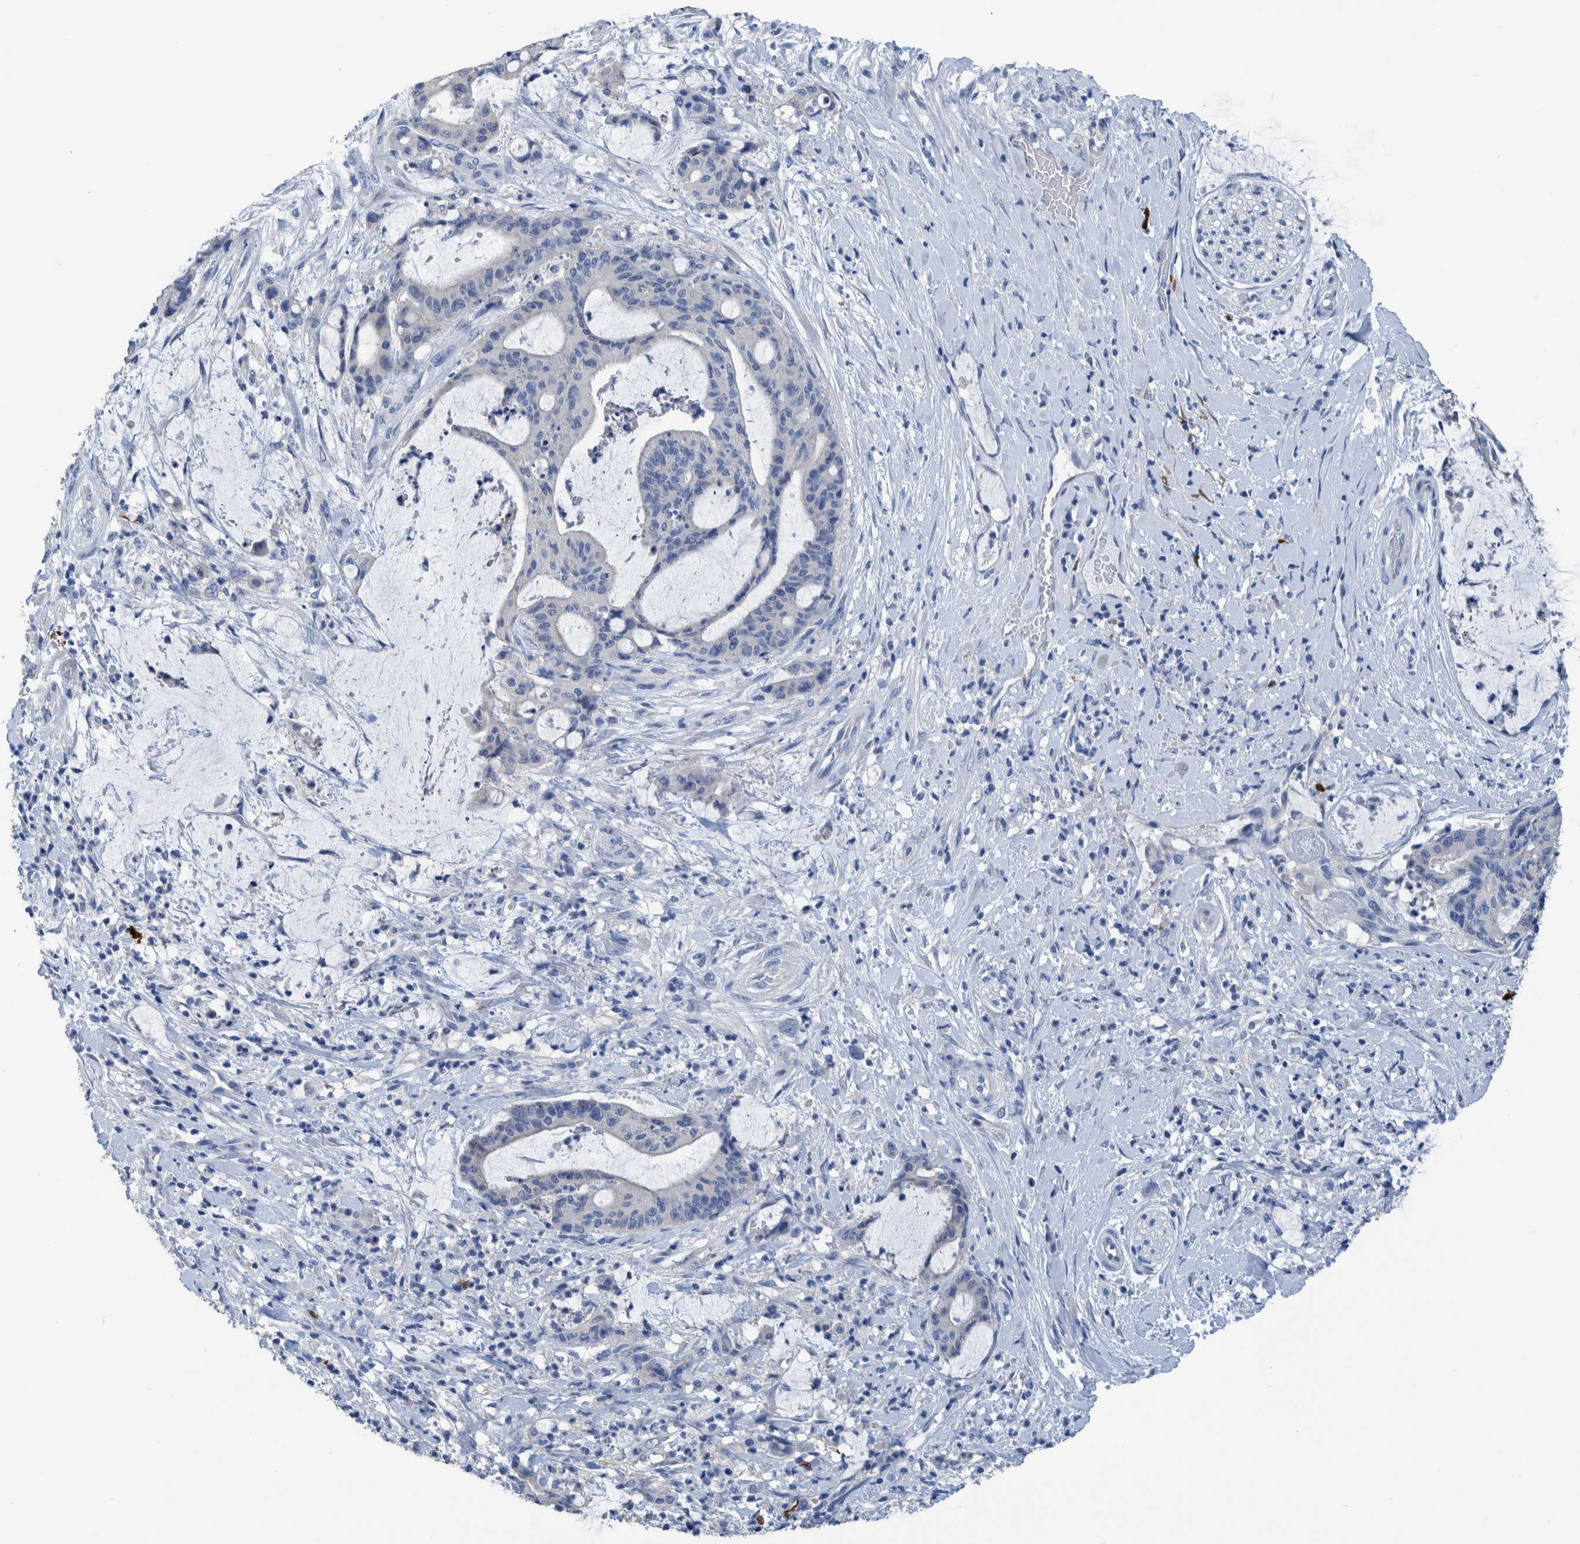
{"staining": {"intensity": "negative", "quantity": "none", "location": "none"}, "tissue": "liver cancer", "cell_type": "Tumor cells", "image_type": "cancer", "snomed": [{"axis": "morphology", "description": "Normal tissue, NOS"}, {"axis": "morphology", "description": "Cholangiocarcinoma"}, {"axis": "topography", "description": "Liver"}, {"axis": "topography", "description": "Peripheral nerve tissue"}], "caption": "DAB (3,3'-diaminobenzidine) immunohistochemical staining of cholangiocarcinoma (liver) exhibits no significant staining in tumor cells.", "gene": "IDO1", "patient": {"sex": "female", "age": 73}}